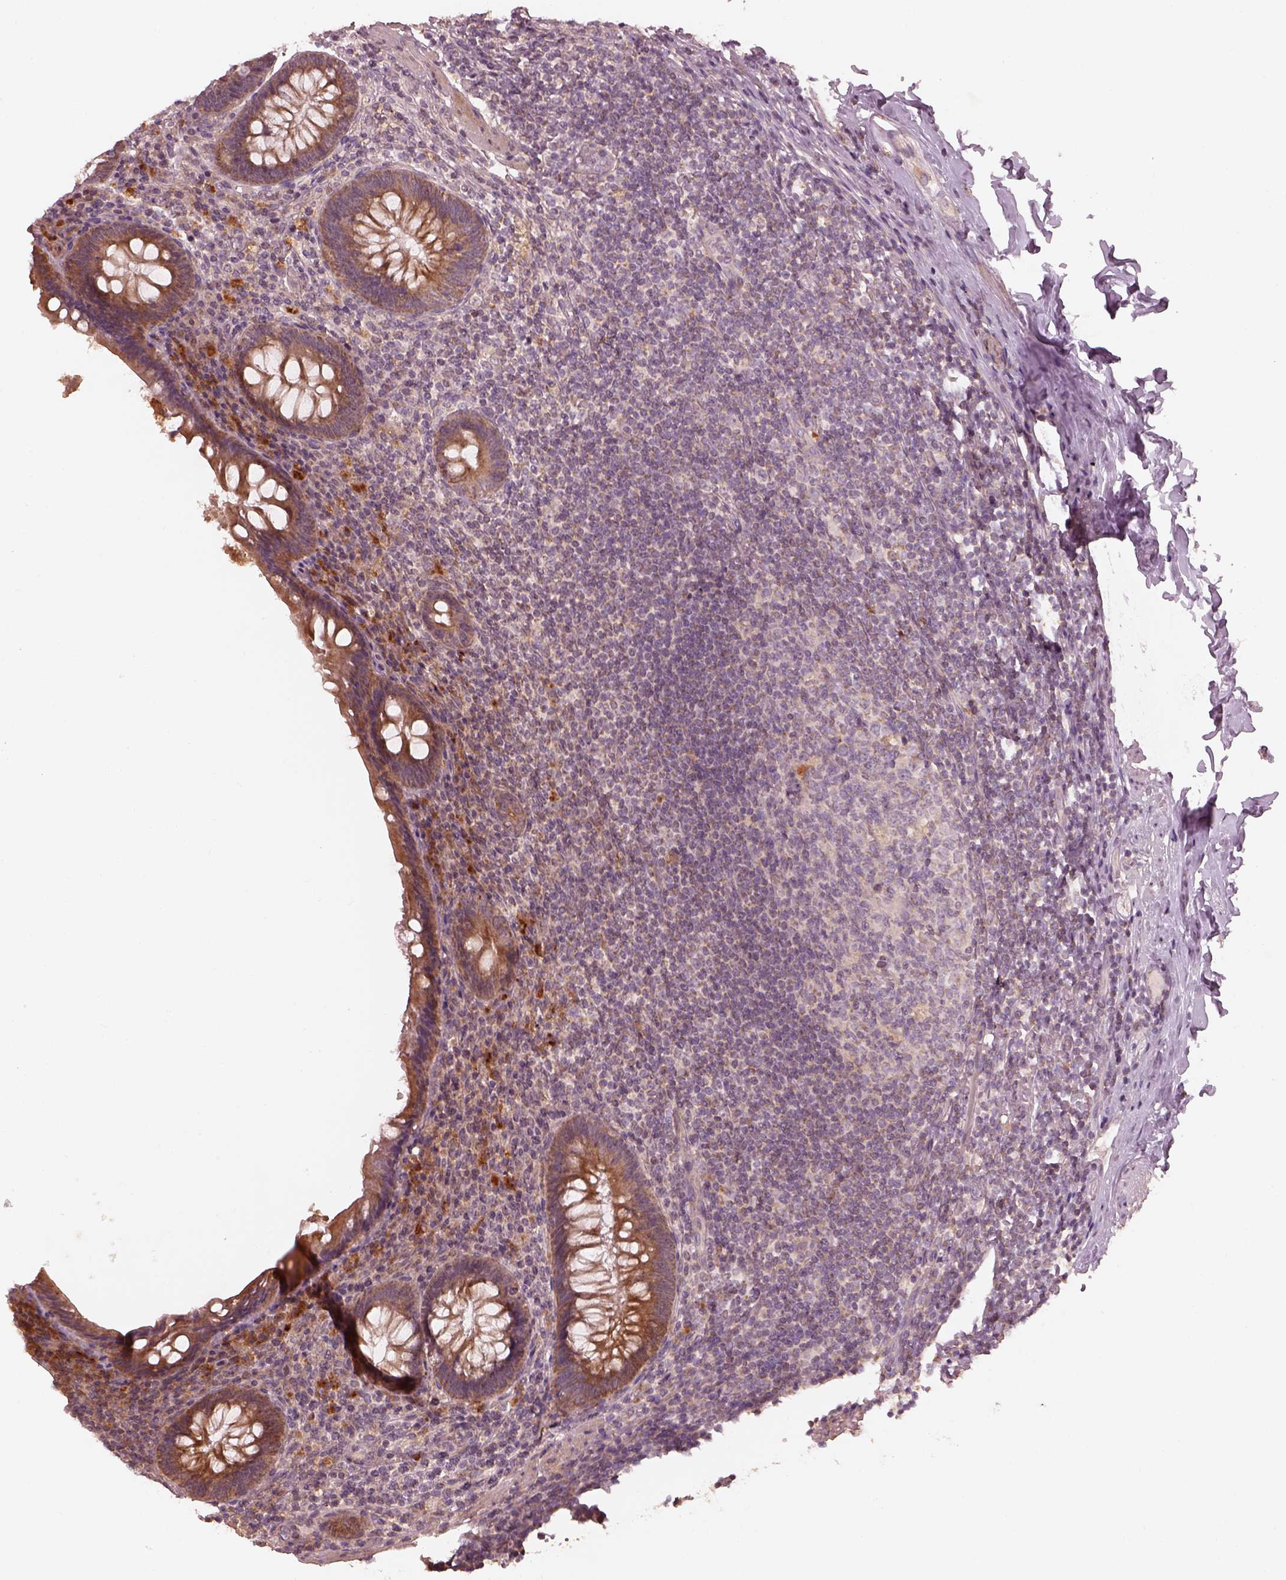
{"staining": {"intensity": "moderate", "quantity": "25%-75%", "location": "cytoplasmic/membranous"}, "tissue": "appendix", "cell_type": "Glandular cells", "image_type": "normal", "snomed": [{"axis": "morphology", "description": "Normal tissue, NOS"}, {"axis": "topography", "description": "Appendix"}], "caption": "Moderate cytoplasmic/membranous protein expression is present in about 25%-75% of glandular cells in appendix. The staining was performed using DAB to visualize the protein expression in brown, while the nuclei were stained in blue with hematoxylin (Magnification: 20x).", "gene": "SLC25A46", "patient": {"sex": "male", "age": 47}}